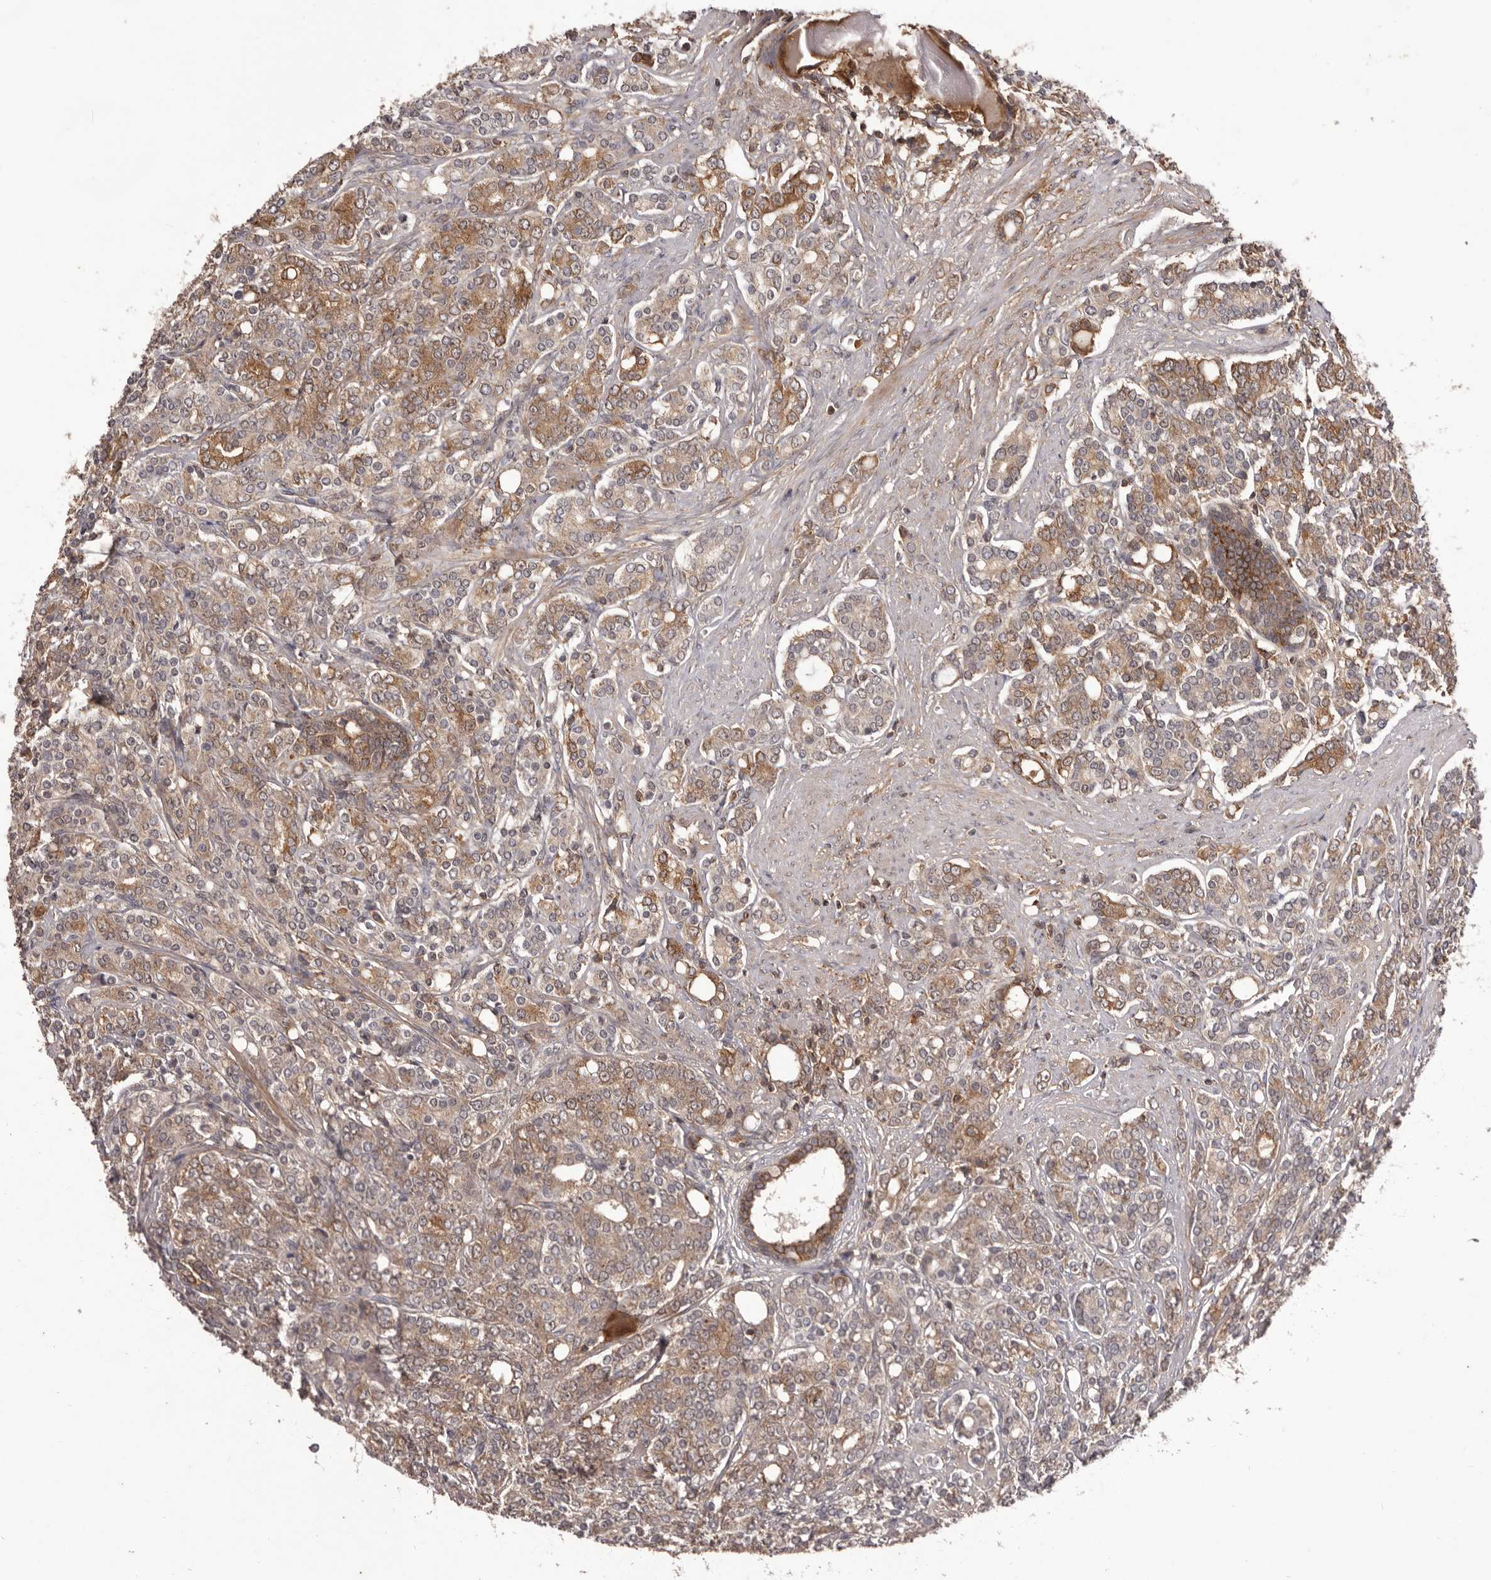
{"staining": {"intensity": "moderate", "quantity": ">75%", "location": "cytoplasmic/membranous"}, "tissue": "prostate cancer", "cell_type": "Tumor cells", "image_type": "cancer", "snomed": [{"axis": "morphology", "description": "Adenocarcinoma, High grade"}, {"axis": "topography", "description": "Prostate"}], "caption": "An IHC histopathology image of tumor tissue is shown. Protein staining in brown shows moderate cytoplasmic/membranous positivity in prostate cancer (high-grade adenocarcinoma) within tumor cells.", "gene": "GLIPR2", "patient": {"sex": "male", "age": 62}}